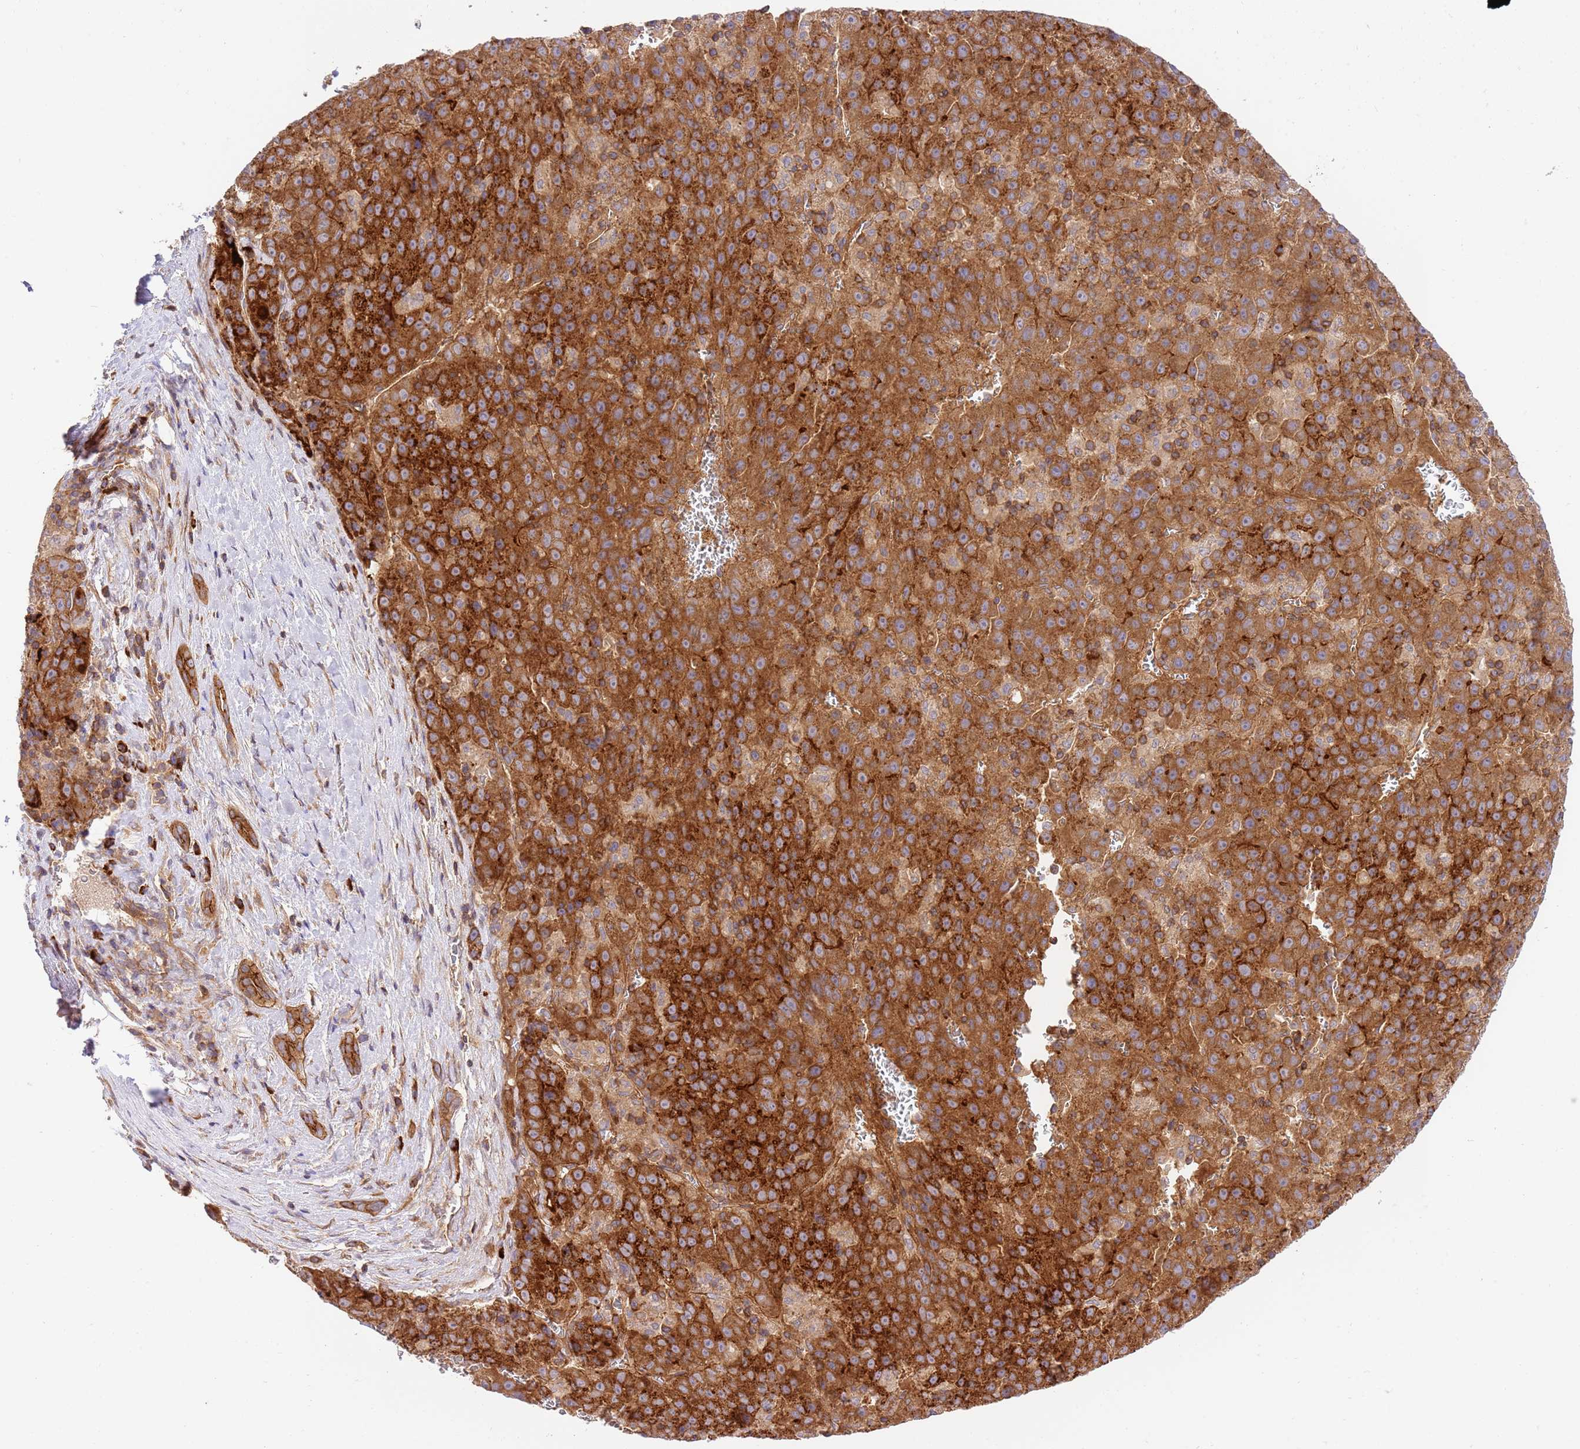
{"staining": {"intensity": "strong", "quantity": ">75%", "location": "cytoplasmic/membranous"}, "tissue": "liver cancer", "cell_type": "Tumor cells", "image_type": "cancer", "snomed": [{"axis": "morphology", "description": "Carcinoma, Hepatocellular, NOS"}, {"axis": "topography", "description": "Liver"}], "caption": "Brown immunohistochemical staining in liver cancer demonstrates strong cytoplasmic/membranous positivity in approximately >75% of tumor cells.", "gene": "EFCAB8", "patient": {"sex": "female", "age": 53}}